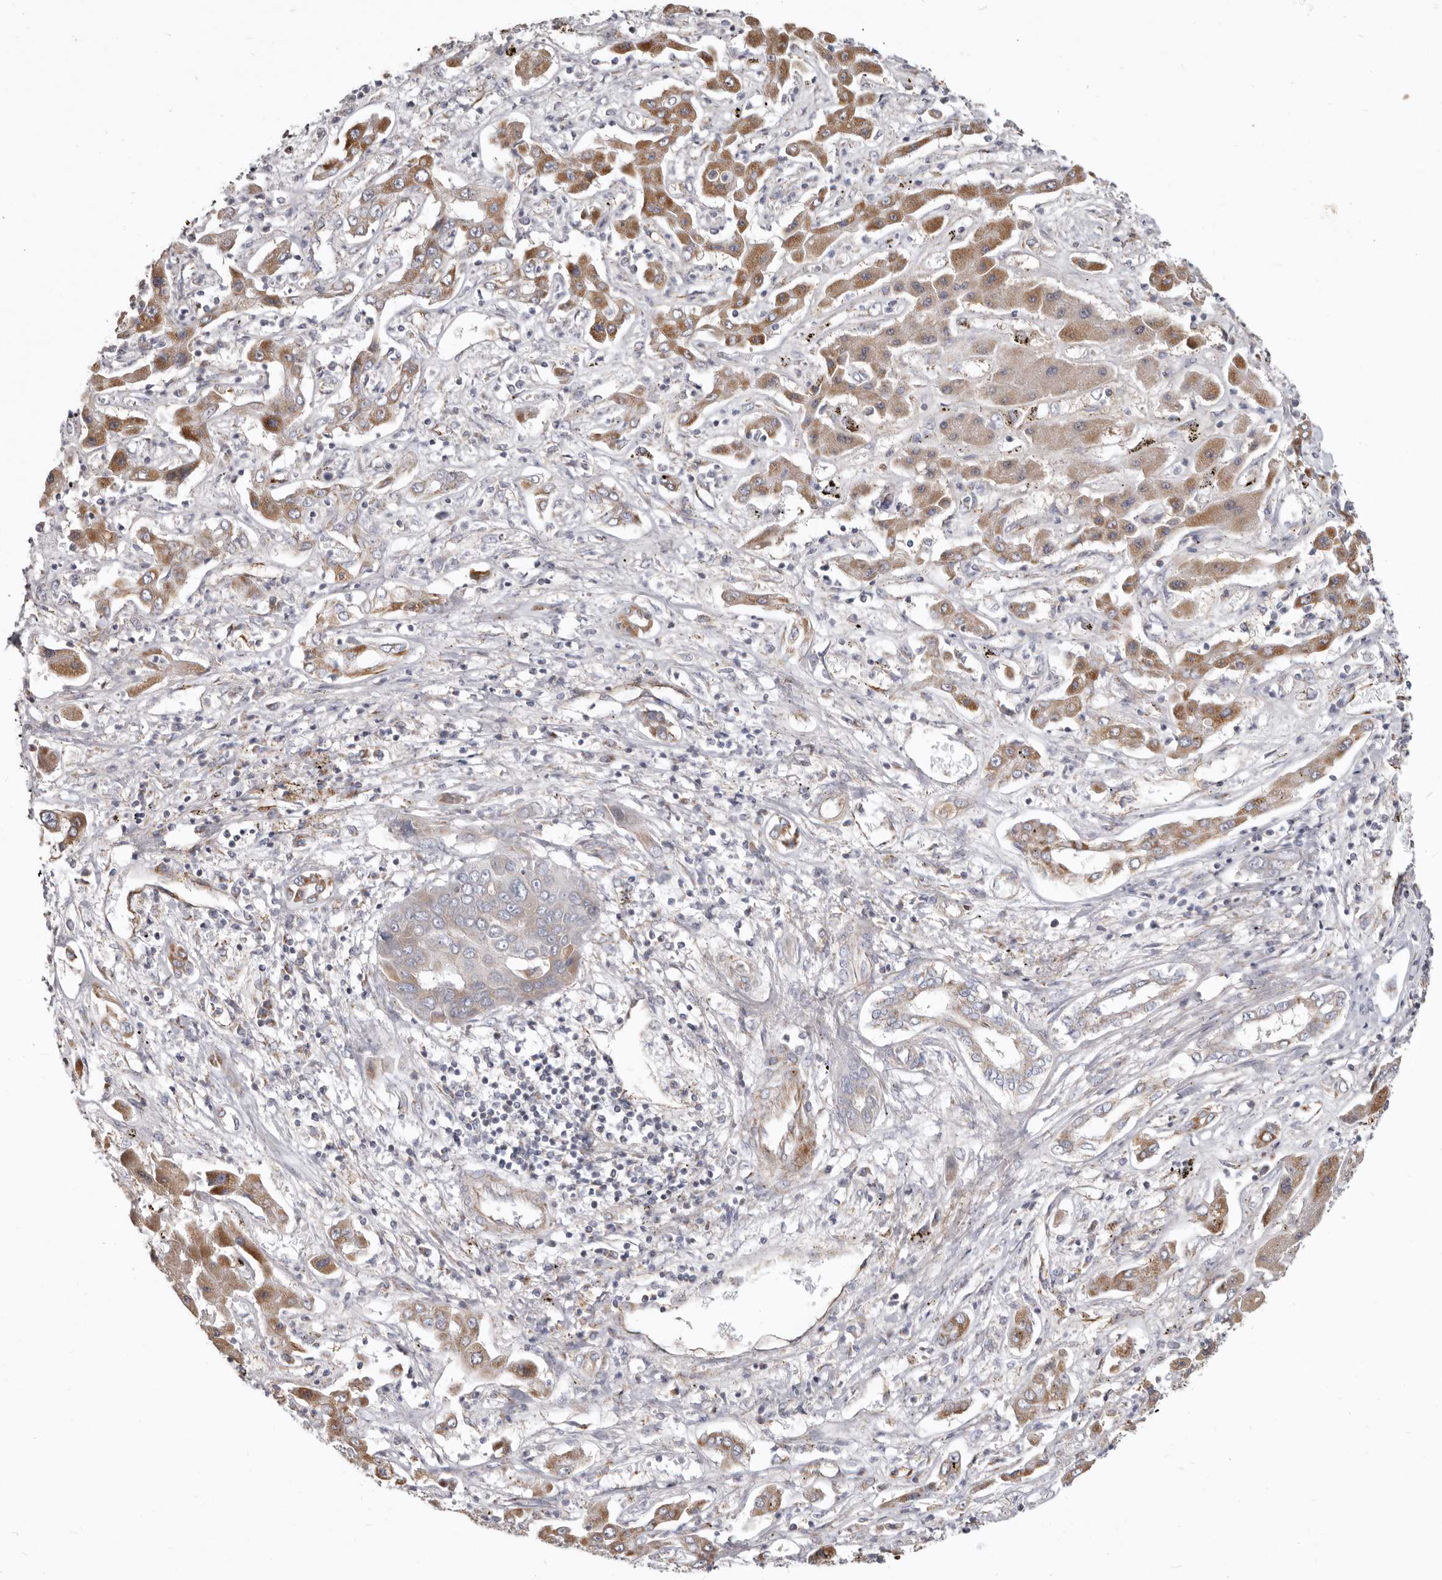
{"staining": {"intensity": "moderate", "quantity": ">75%", "location": "cytoplasmic/membranous"}, "tissue": "liver cancer", "cell_type": "Tumor cells", "image_type": "cancer", "snomed": [{"axis": "morphology", "description": "Cholangiocarcinoma"}, {"axis": "topography", "description": "Liver"}], "caption": "The micrograph demonstrates immunohistochemical staining of cholangiocarcinoma (liver). There is moderate cytoplasmic/membranous staining is seen in about >75% of tumor cells. (IHC, brightfield microscopy, high magnification).", "gene": "FMO2", "patient": {"sex": "male", "age": 67}}